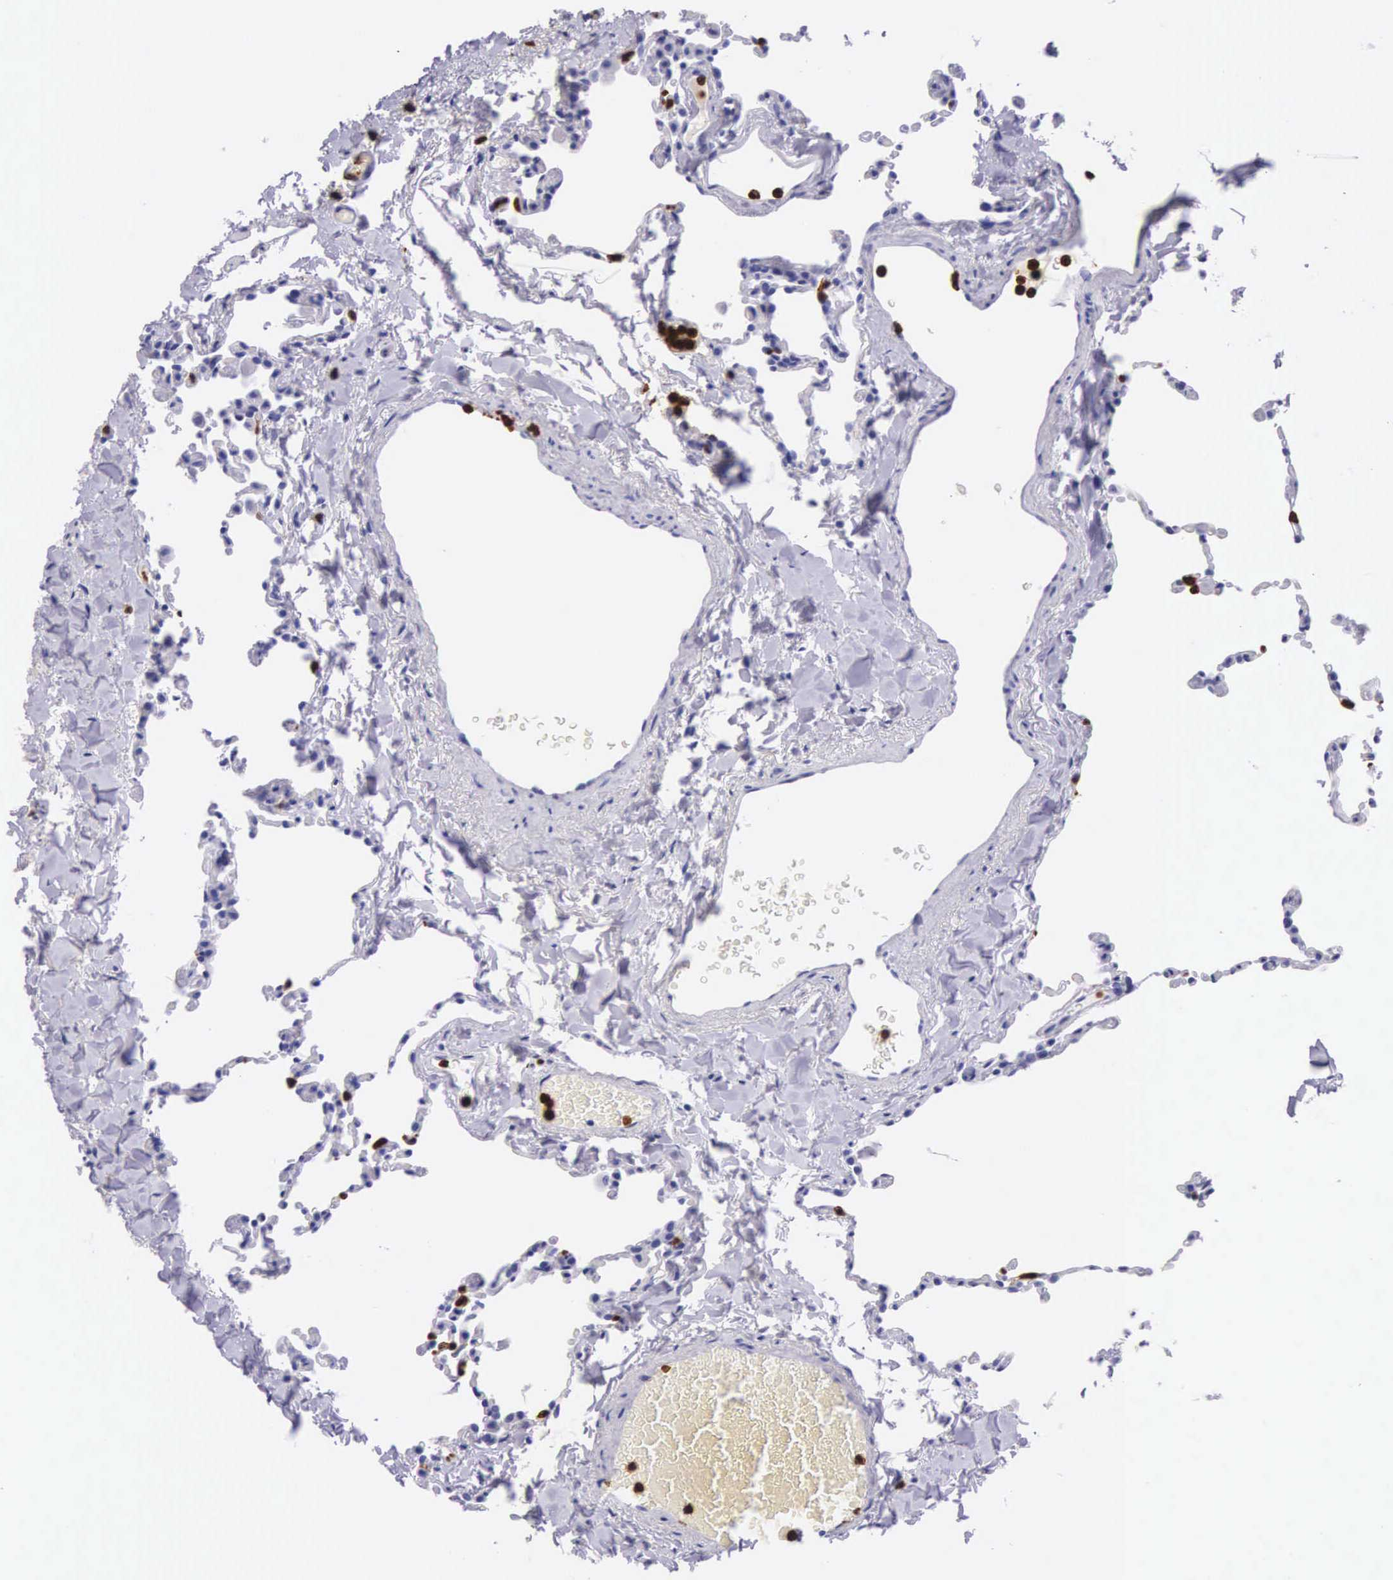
{"staining": {"intensity": "negative", "quantity": "none", "location": "none"}, "tissue": "lung", "cell_type": "Alveolar cells", "image_type": "normal", "snomed": [{"axis": "morphology", "description": "Normal tissue, NOS"}, {"axis": "topography", "description": "Lung"}], "caption": "This is a photomicrograph of immunohistochemistry (IHC) staining of benign lung, which shows no positivity in alveolar cells. The staining is performed using DAB (3,3'-diaminobenzidine) brown chromogen with nuclei counter-stained in using hematoxylin.", "gene": "FCN1", "patient": {"sex": "female", "age": 61}}